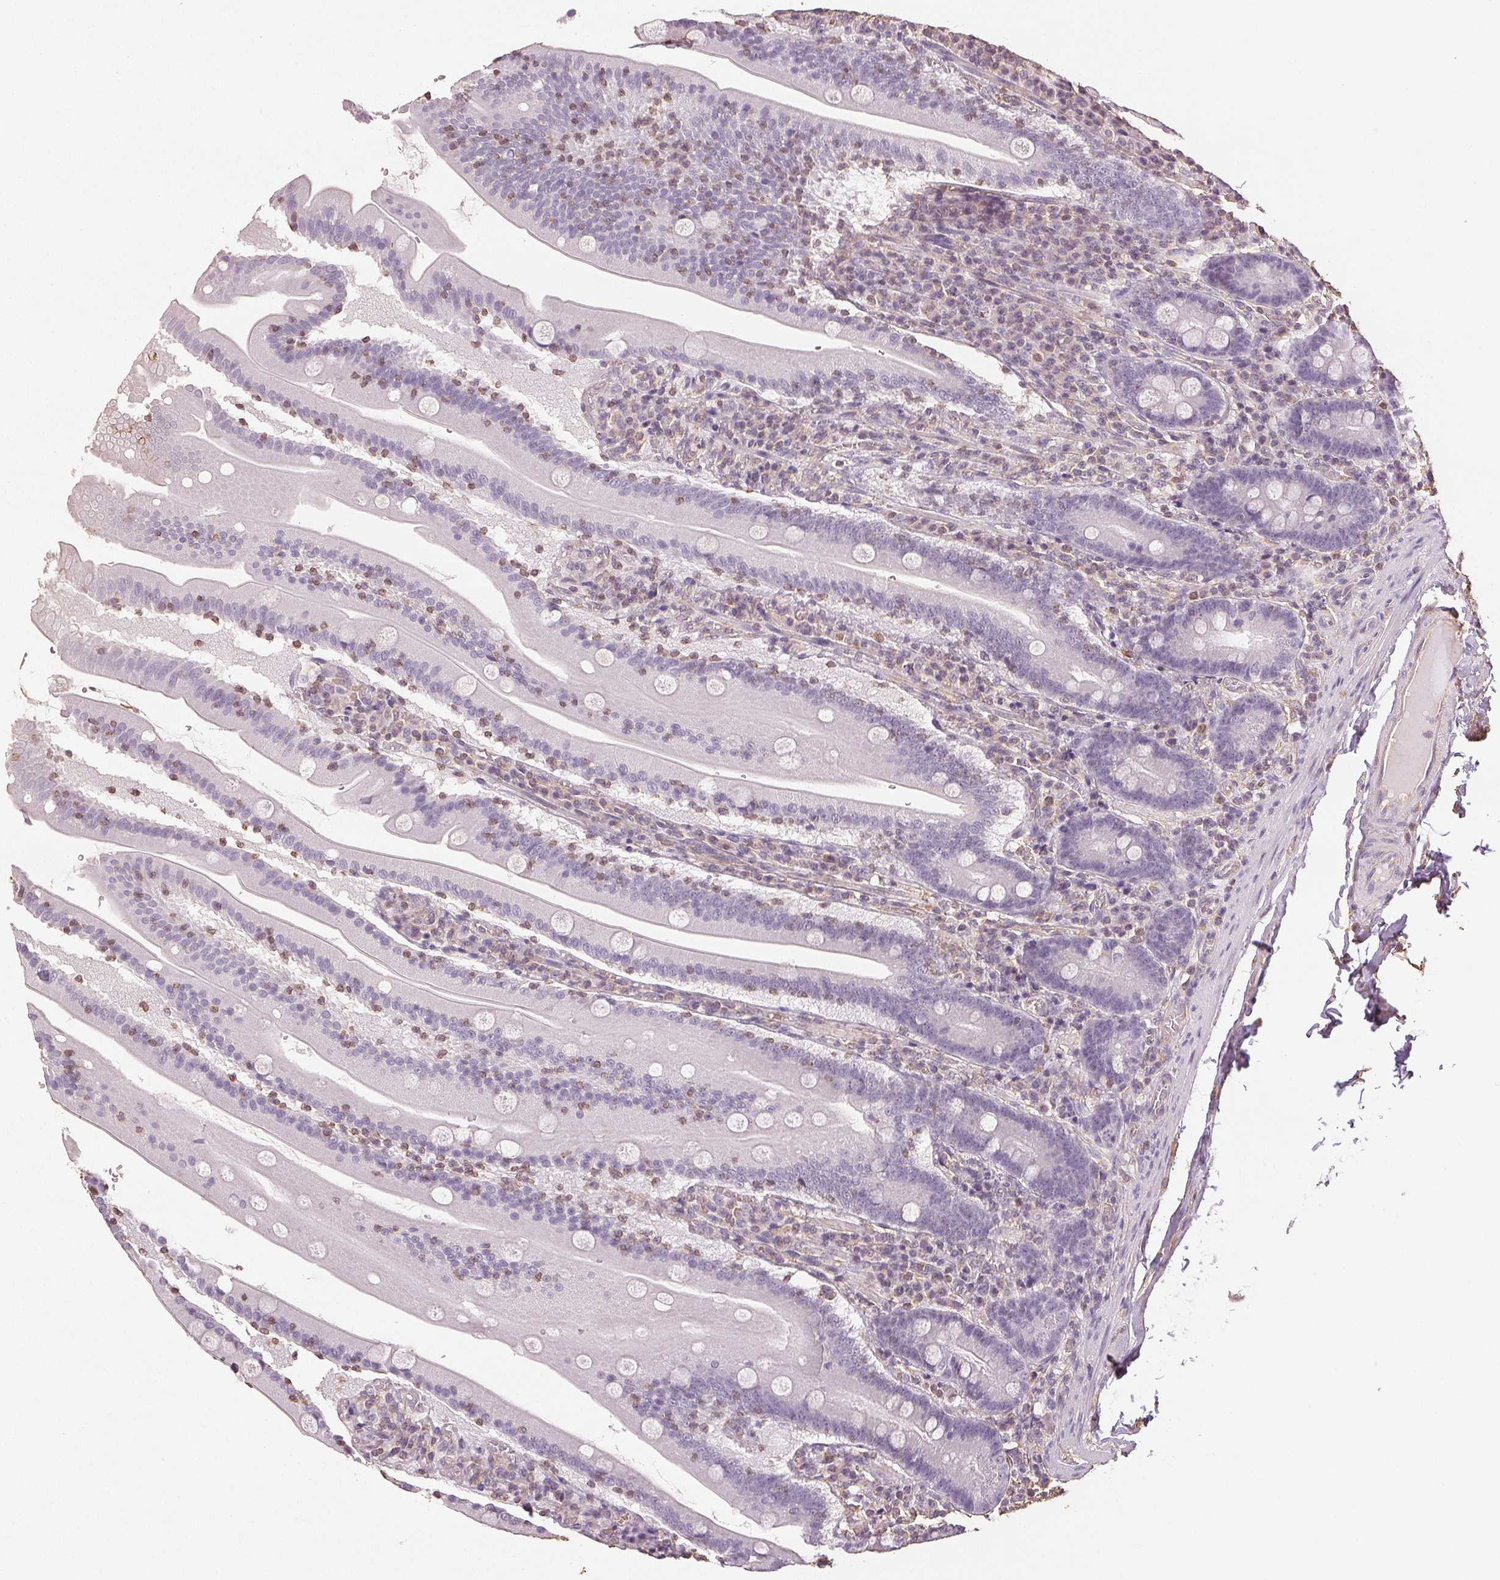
{"staining": {"intensity": "negative", "quantity": "none", "location": "none"}, "tissue": "small intestine", "cell_type": "Glandular cells", "image_type": "normal", "snomed": [{"axis": "morphology", "description": "Normal tissue, NOS"}, {"axis": "topography", "description": "Small intestine"}], "caption": "DAB (3,3'-diaminobenzidine) immunohistochemical staining of benign human small intestine reveals no significant expression in glandular cells. The staining was performed using DAB to visualize the protein expression in brown, while the nuclei were stained in blue with hematoxylin (Magnification: 20x).", "gene": "COL7A1", "patient": {"sex": "male", "age": 37}}